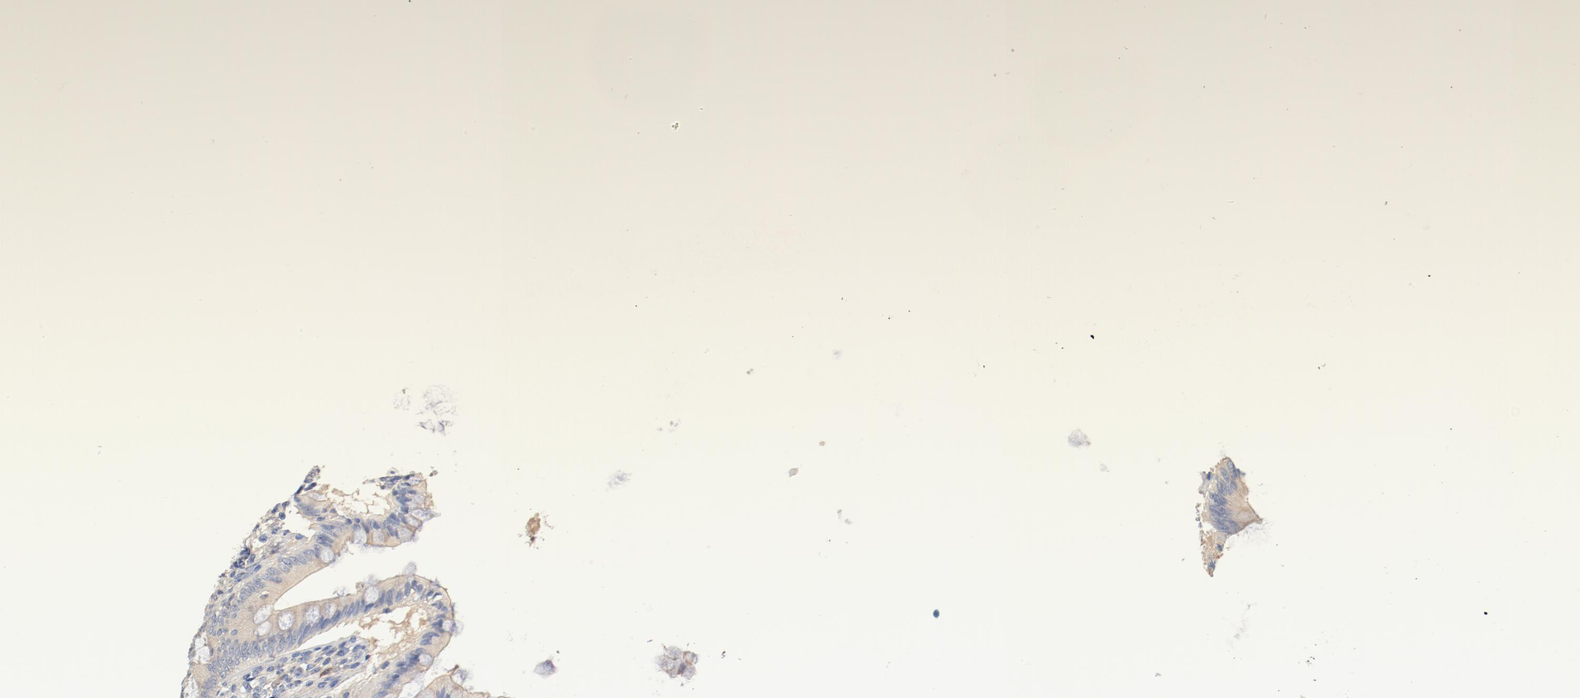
{"staining": {"intensity": "weak", "quantity": ">75%", "location": "cytoplasmic/membranous"}, "tissue": "appendix", "cell_type": "Glandular cells", "image_type": "normal", "snomed": [{"axis": "morphology", "description": "Normal tissue, NOS"}, {"axis": "topography", "description": "Appendix"}], "caption": "DAB immunohistochemical staining of normal human appendix demonstrates weak cytoplasmic/membranous protein staining in about >75% of glandular cells. (DAB IHC with brightfield microscopy, high magnification).", "gene": "DYNC1H1", "patient": {"sex": "female", "age": 66}}